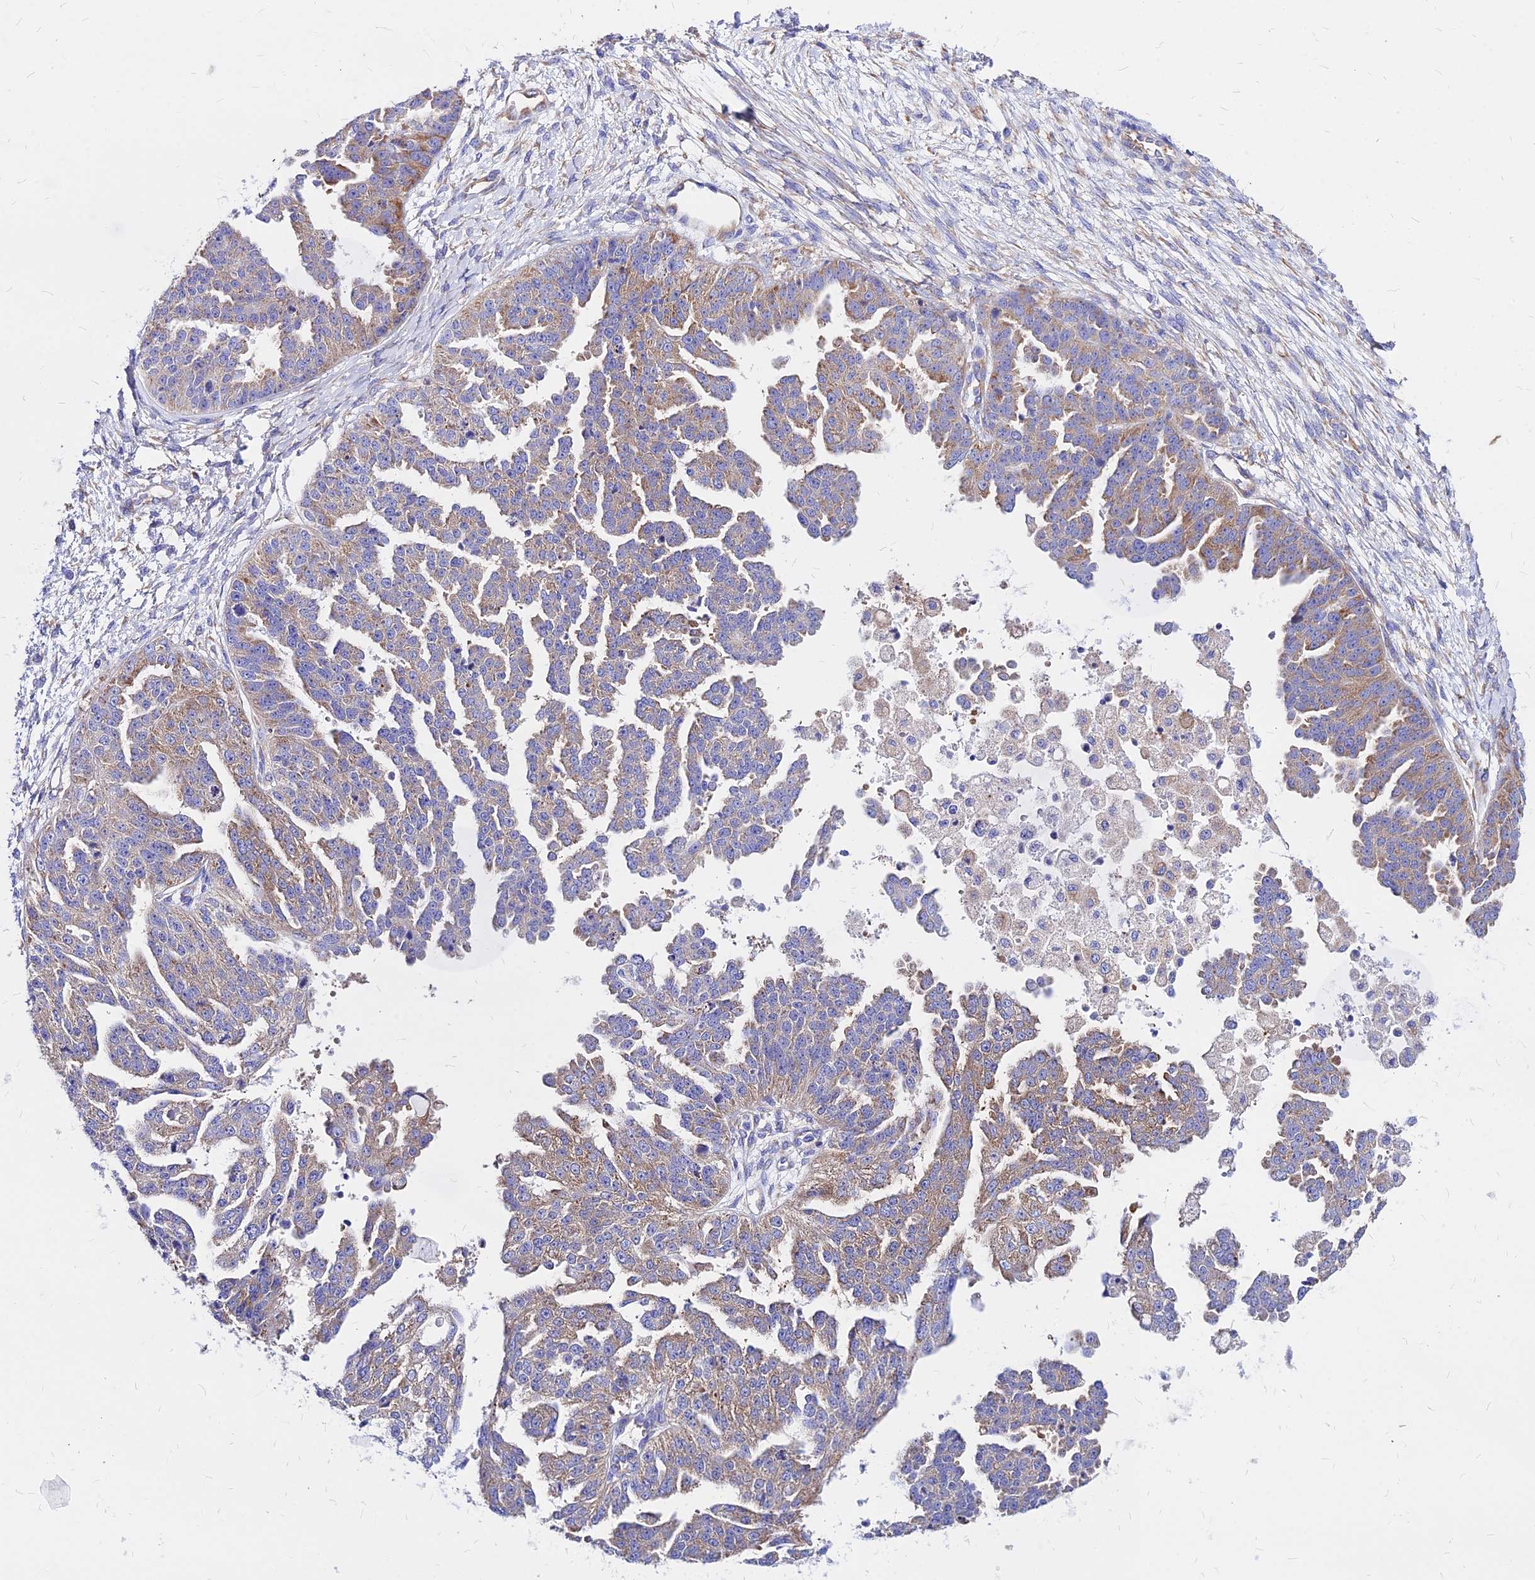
{"staining": {"intensity": "weak", "quantity": ">75%", "location": "cytoplasmic/membranous"}, "tissue": "ovarian cancer", "cell_type": "Tumor cells", "image_type": "cancer", "snomed": [{"axis": "morphology", "description": "Cystadenocarcinoma, serous, NOS"}, {"axis": "topography", "description": "Ovary"}], "caption": "Protein expression by immunohistochemistry (IHC) reveals weak cytoplasmic/membranous staining in about >75% of tumor cells in ovarian serous cystadenocarcinoma. (DAB IHC with brightfield microscopy, high magnification).", "gene": "RPL19", "patient": {"sex": "female", "age": 58}}